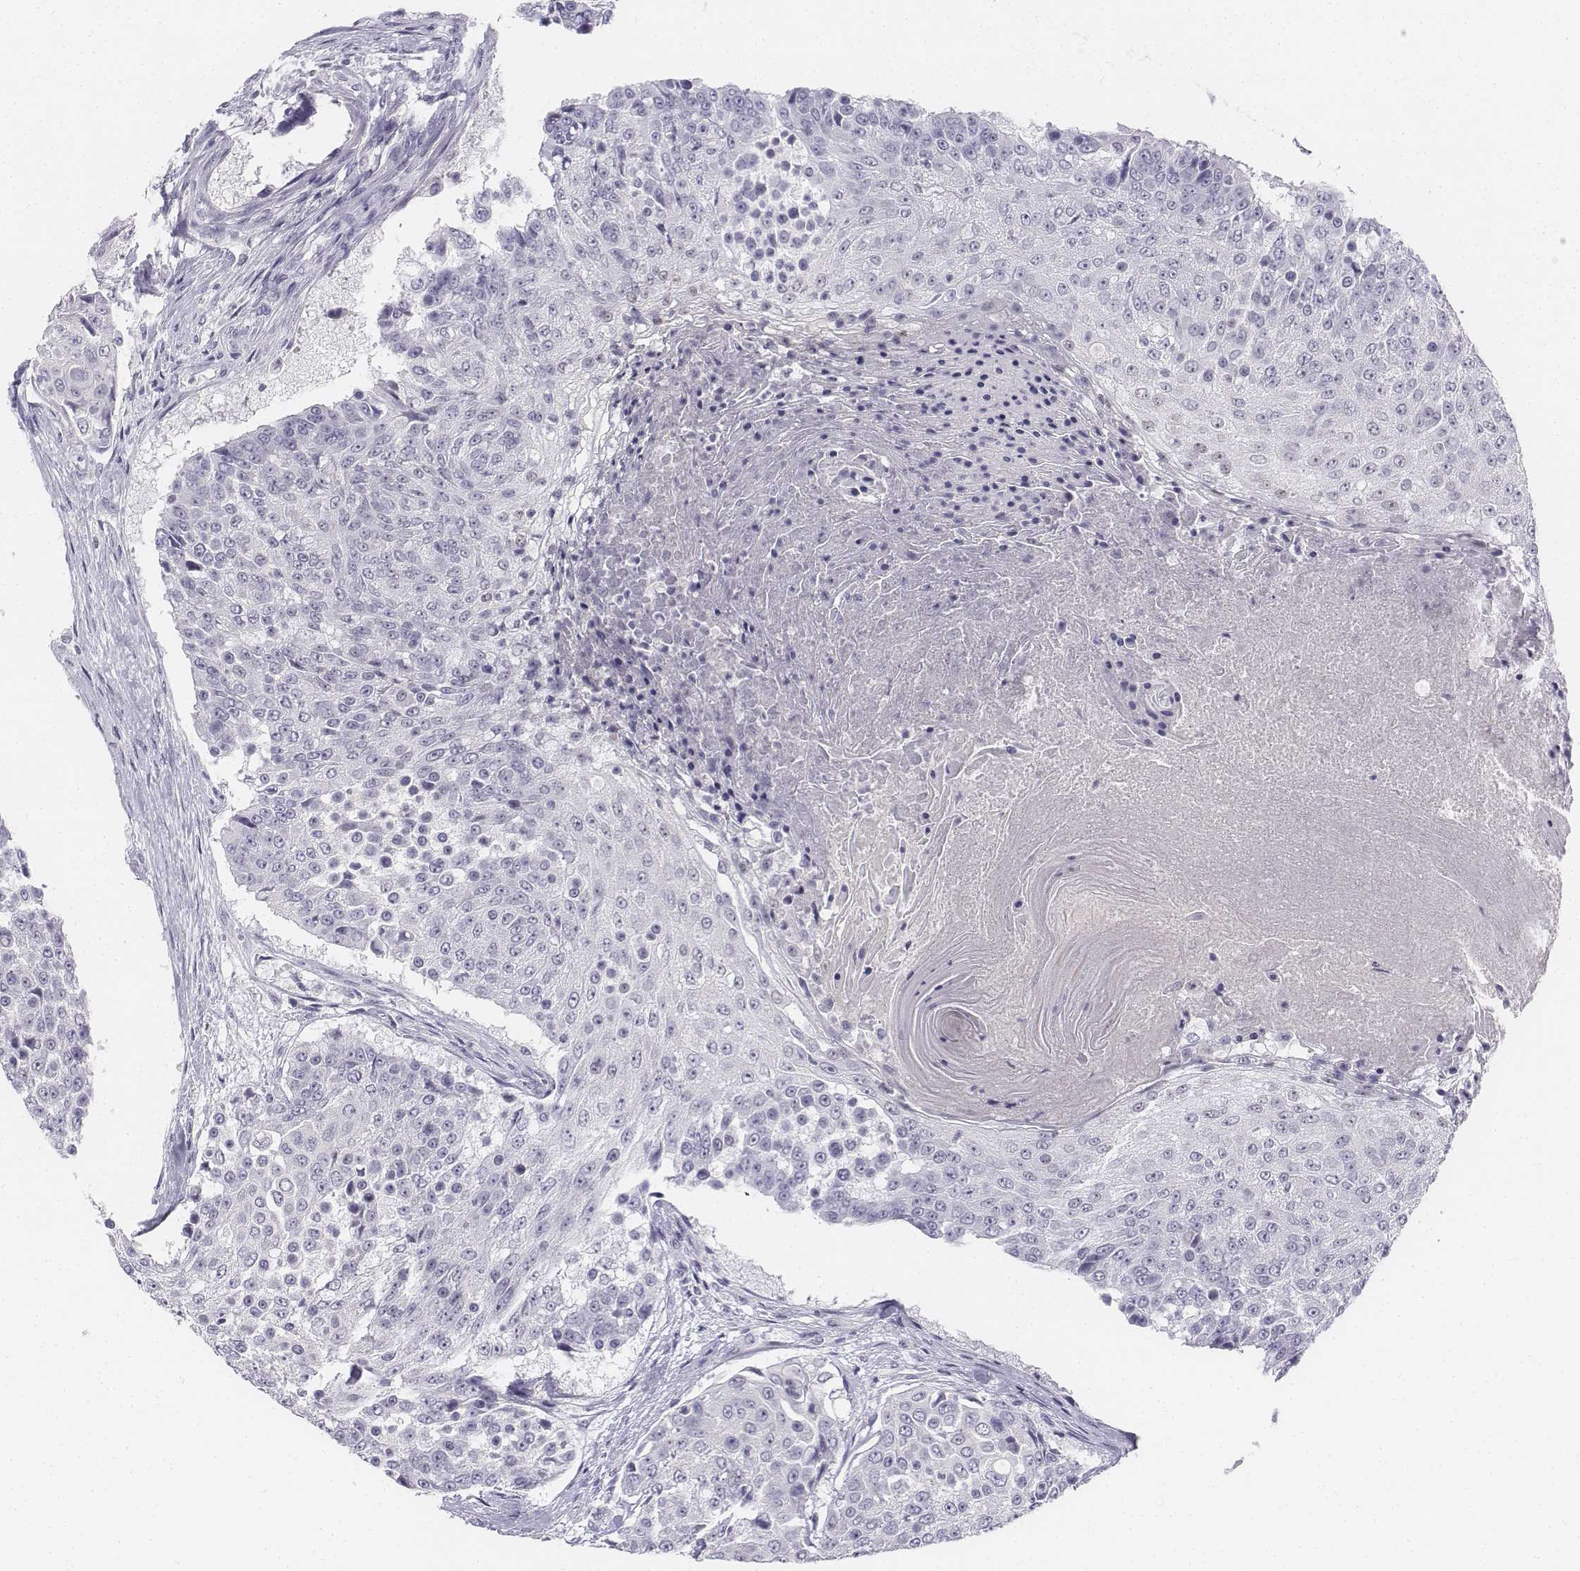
{"staining": {"intensity": "negative", "quantity": "none", "location": "none"}, "tissue": "urothelial cancer", "cell_type": "Tumor cells", "image_type": "cancer", "snomed": [{"axis": "morphology", "description": "Urothelial carcinoma, High grade"}, {"axis": "topography", "description": "Urinary bladder"}], "caption": "A photomicrograph of urothelial cancer stained for a protein exhibits no brown staining in tumor cells.", "gene": "UCN2", "patient": {"sex": "female", "age": 63}}